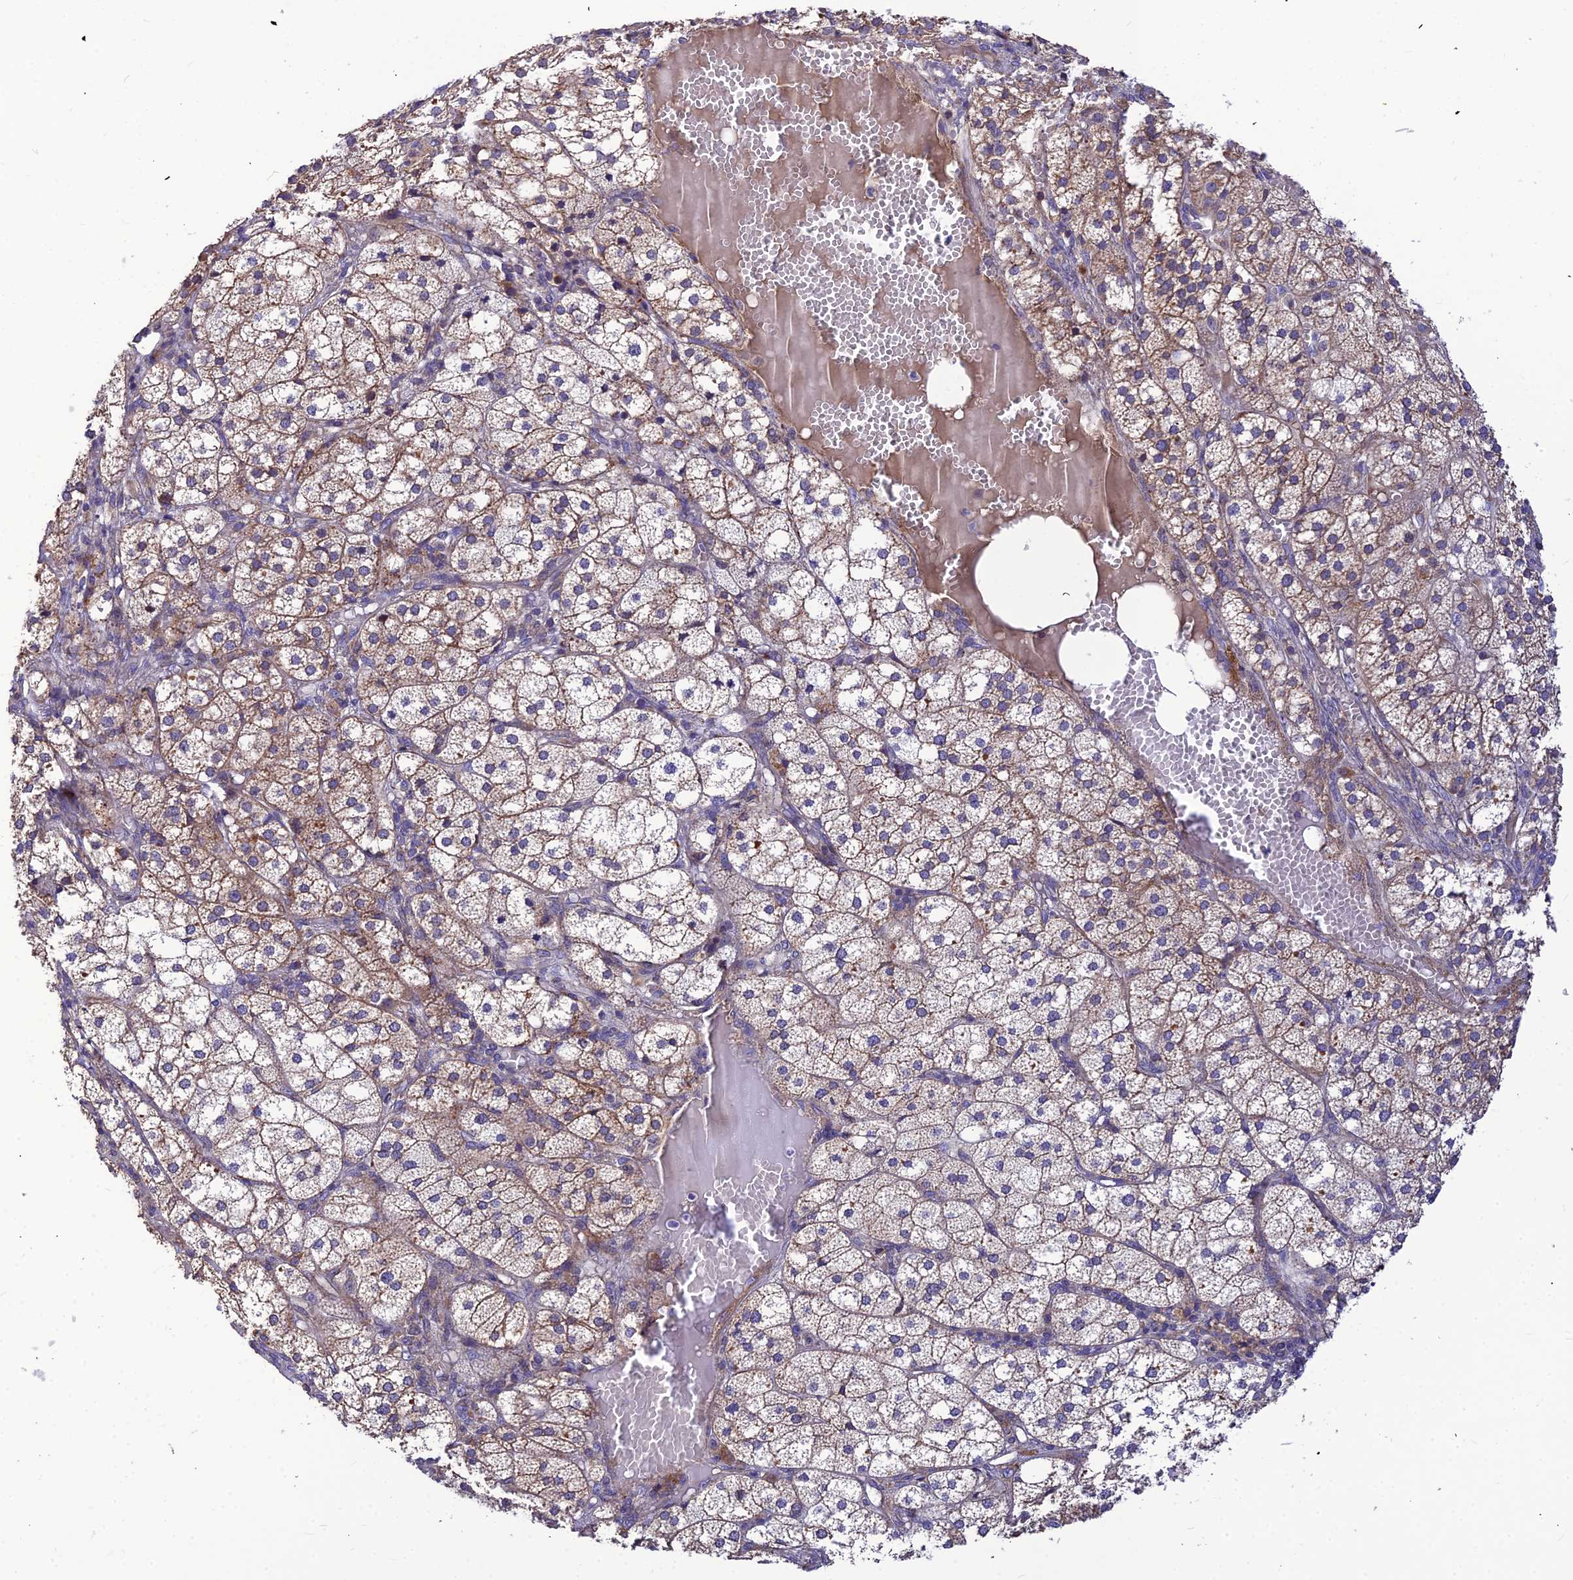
{"staining": {"intensity": "weak", "quantity": "25%-75%", "location": "cytoplasmic/membranous"}, "tissue": "adrenal gland", "cell_type": "Glandular cells", "image_type": "normal", "snomed": [{"axis": "morphology", "description": "Normal tissue, NOS"}, {"axis": "topography", "description": "Adrenal gland"}], "caption": "An image of human adrenal gland stained for a protein reveals weak cytoplasmic/membranous brown staining in glandular cells. The staining is performed using DAB (3,3'-diaminobenzidine) brown chromogen to label protein expression. The nuclei are counter-stained blue using hematoxylin.", "gene": "ASPHD1", "patient": {"sex": "female", "age": 61}}